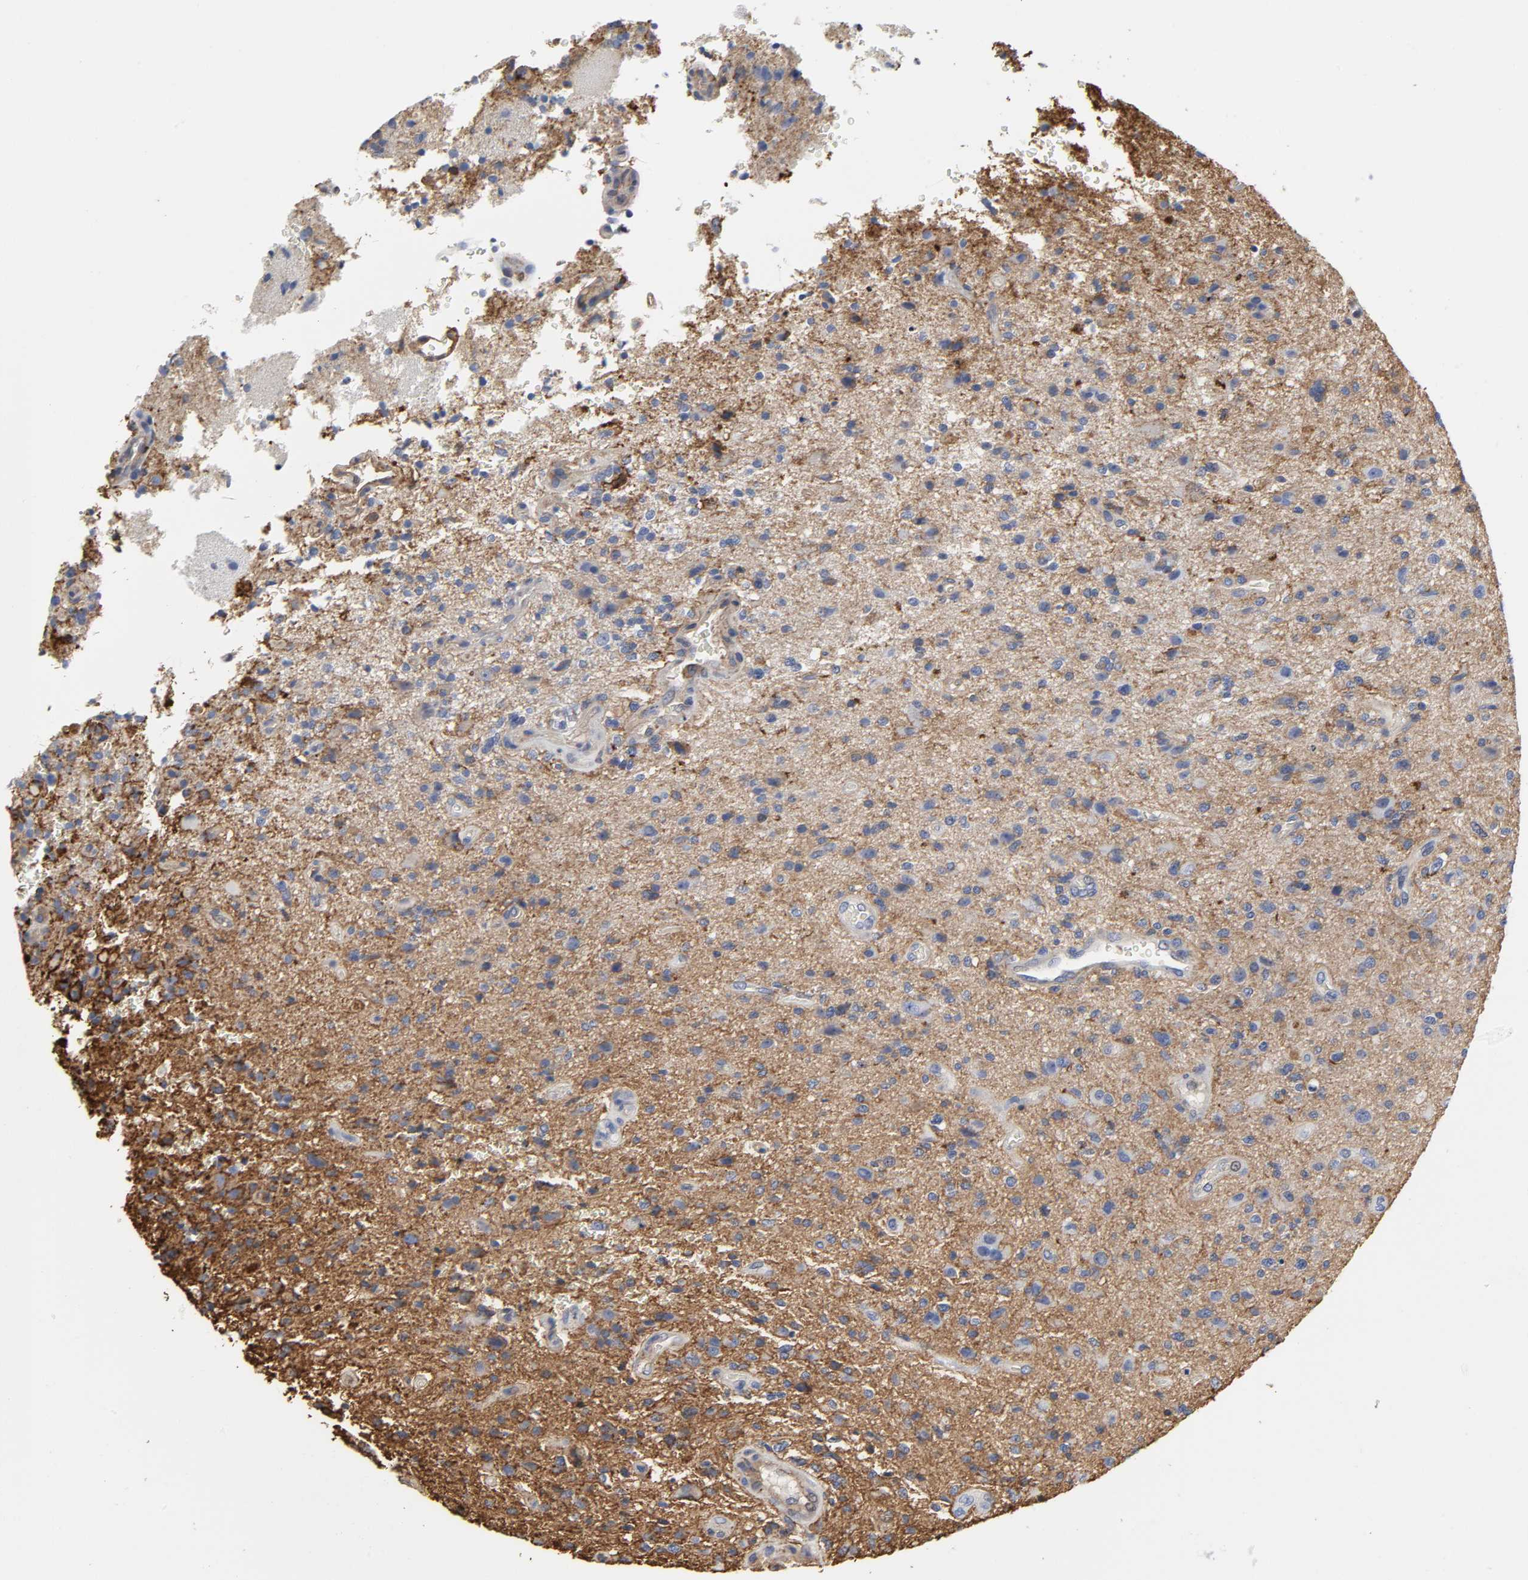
{"staining": {"intensity": "weak", "quantity": "<25%", "location": "cytoplasmic/membranous"}, "tissue": "glioma", "cell_type": "Tumor cells", "image_type": "cancer", "snomed": [{"axis": "morphology", "description": "Normal tissue, NOS"}, {"axis": "morphology", "description": "Glioma, malignant, High grade"}, {"axis": "topography", "description": "Cerebral cortex"}], "caption": "IHC of malignant glioma (high-grade) displays no expression in tumor cells.", "gene": "ANXA2", "patient": {"sex": "male", "age": 75}}